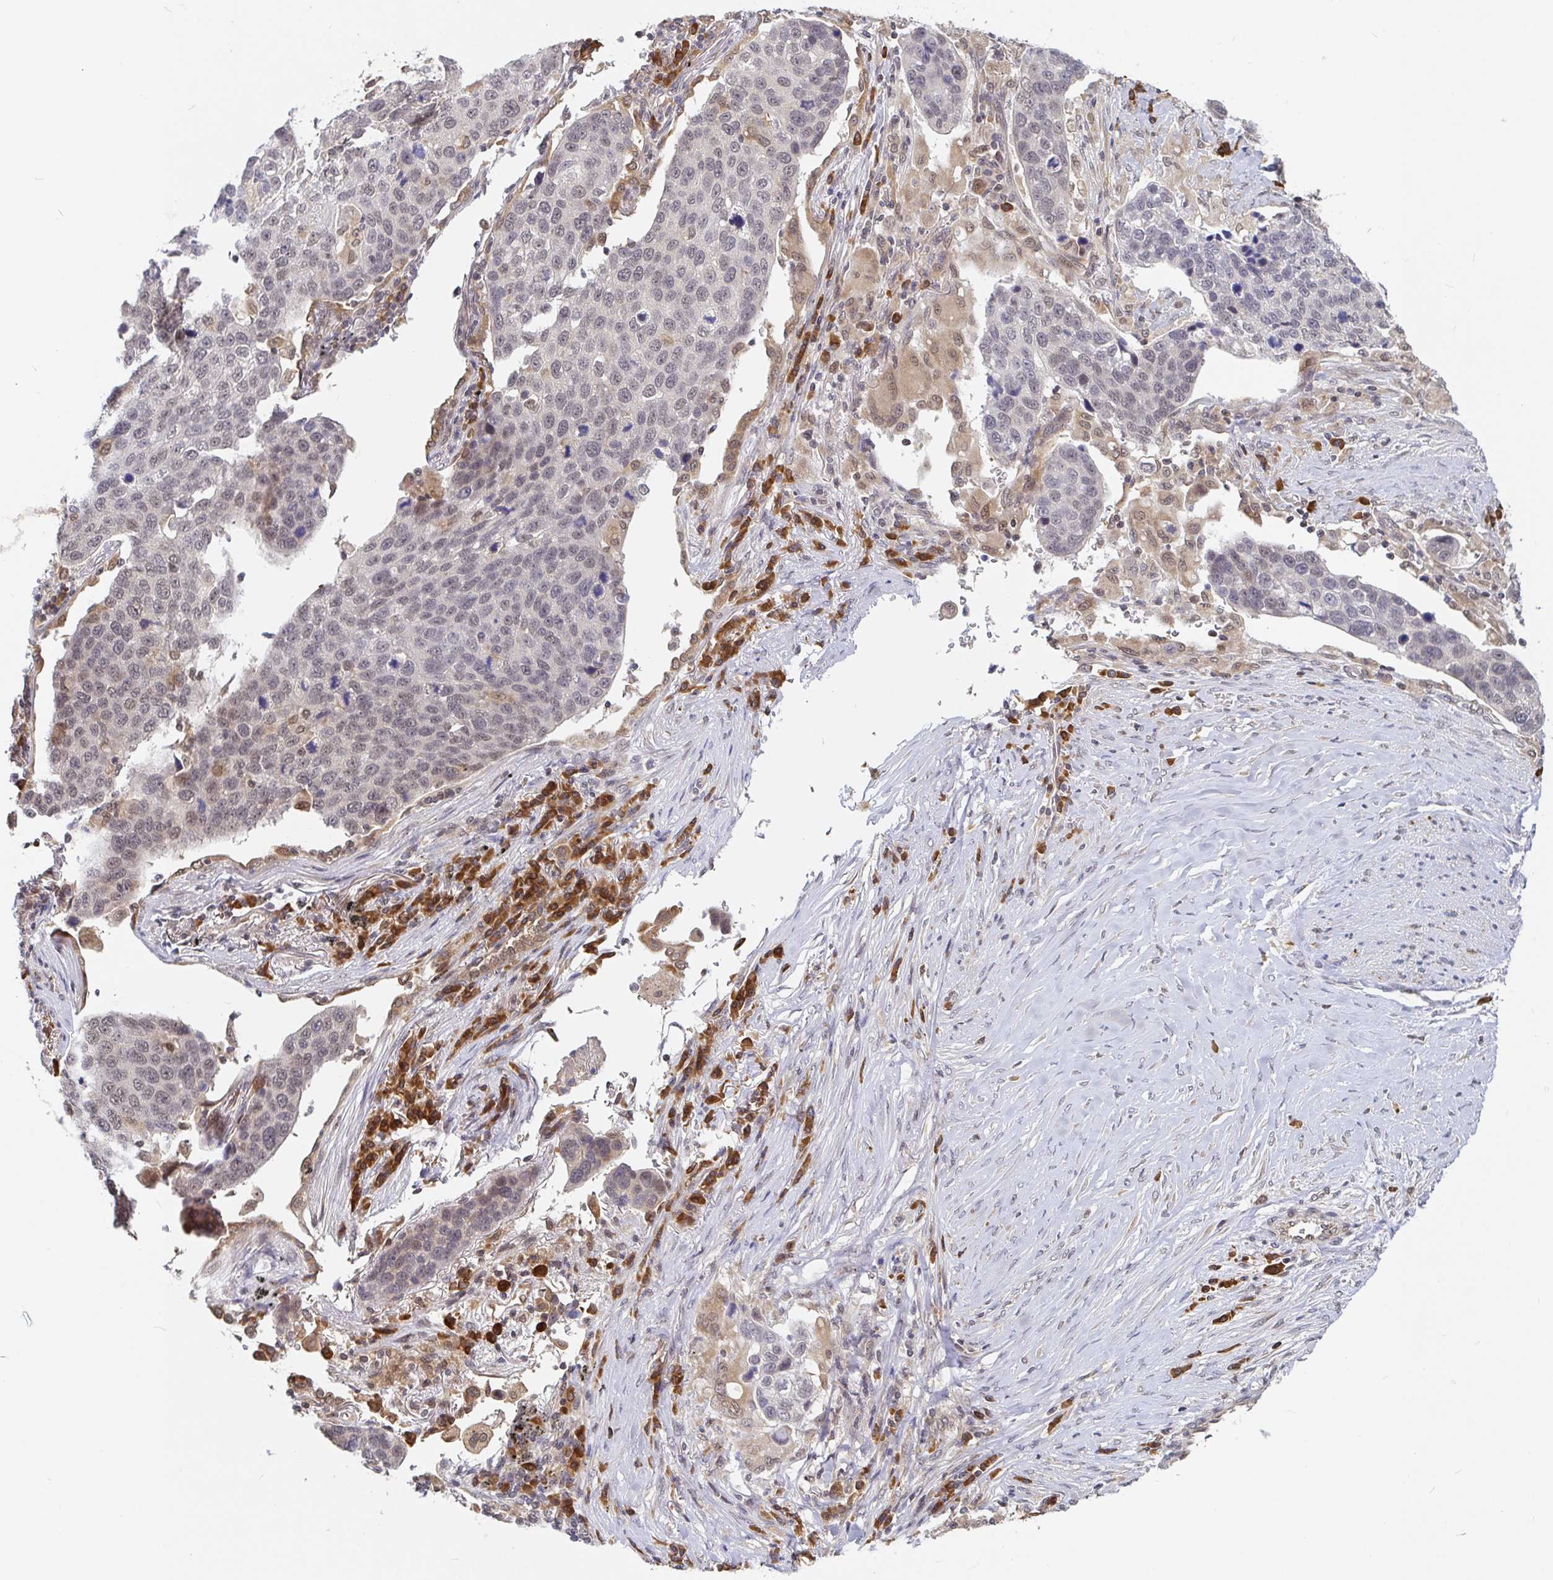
{"staining": {"intensity": "weak", "quantity": "<25%", "location": "nuclear"}, "tissue": "lung cancer", "cell_type": "Tumor cells", "image_type": "cancer", "snomed": [{"axis": "morphology", "description": "Squamous cell carcinoma, NOS"}, {"axis": "topography", "description": "Lymph node"}, {"axis": "topography", "description": "Lung"}], "caption": "A high-resolution image shows immunohistochemistry (IHC) staining of squamous cell carcinoma (lung), which reveals no significant positivity in tumor cells.", "gene": "ALG1", "patient": {"sex": "male", "age": 61}}